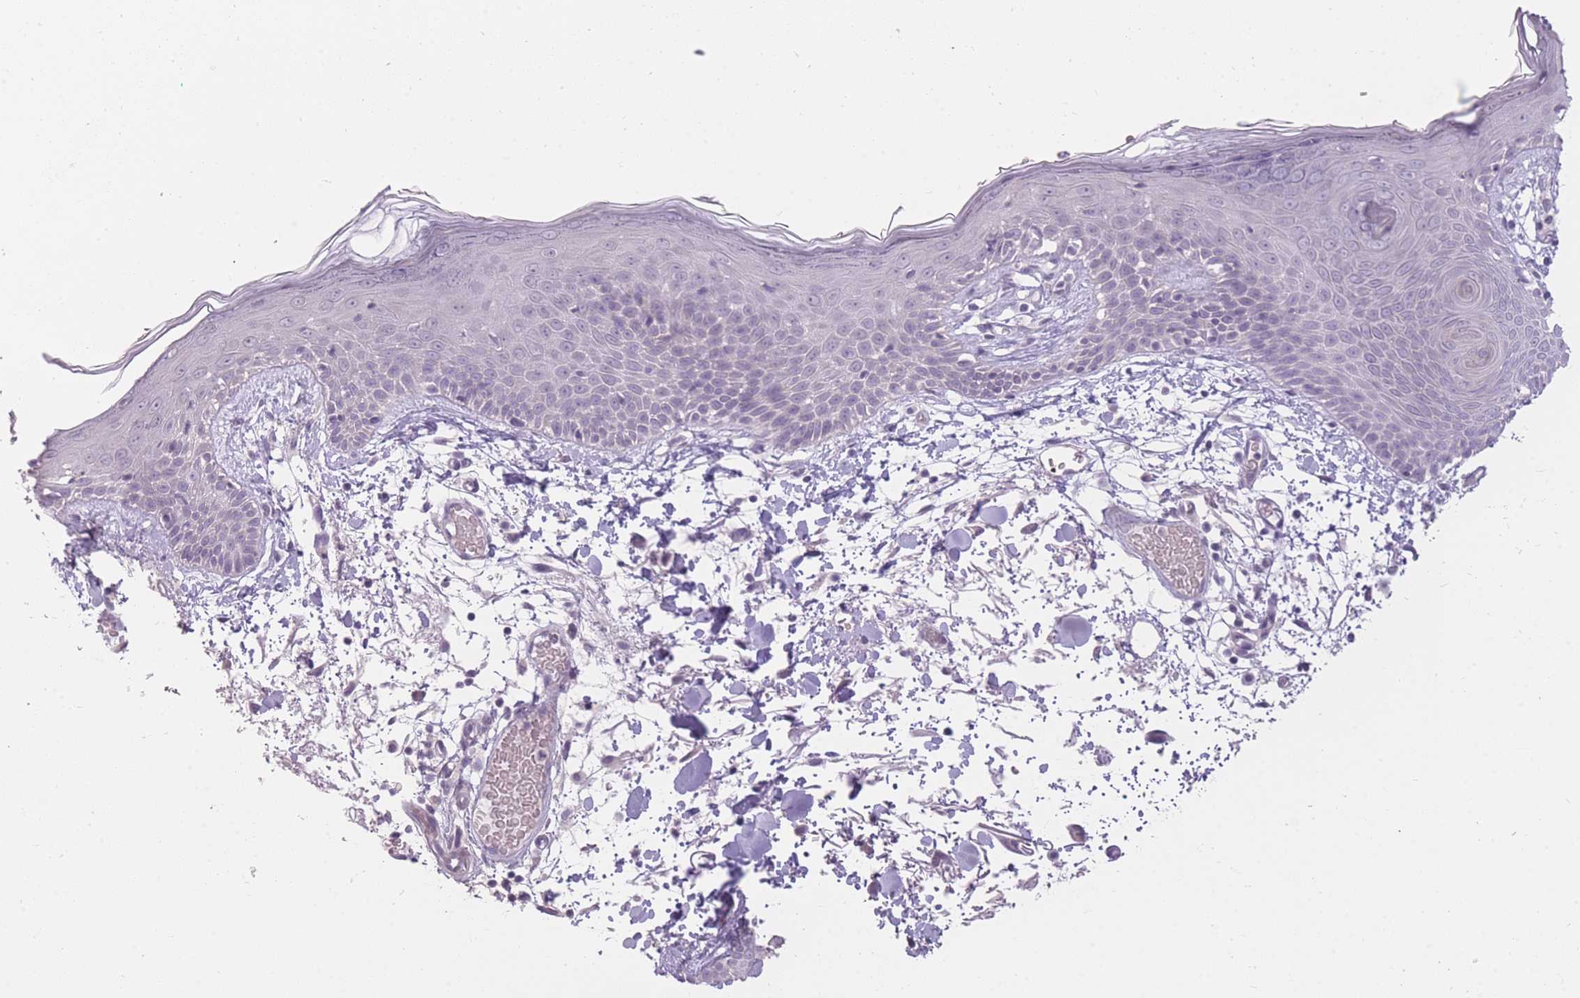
{"staining": {"intensity": "negative", "quantity": "none", "location": "none"}, "tissue": "skin", "cell_type": "Fibroblasts", "image_type": "normal", "snomed": [{"axis": "morphology", "description": "Normal tissue, NOS"}, {"axis": "topography", "description": "Skin"}], "caption": "This photomicrograph is of normal skin stained with immunohistochemistry to label a protein in brown with the nuclei are counter-stained blue. There is no expression in fibroblasts. (DAB immunohistochemistry, high magnification).", "gene": "ZBTB24", "patient": {"sex": "male", "age": 79}}